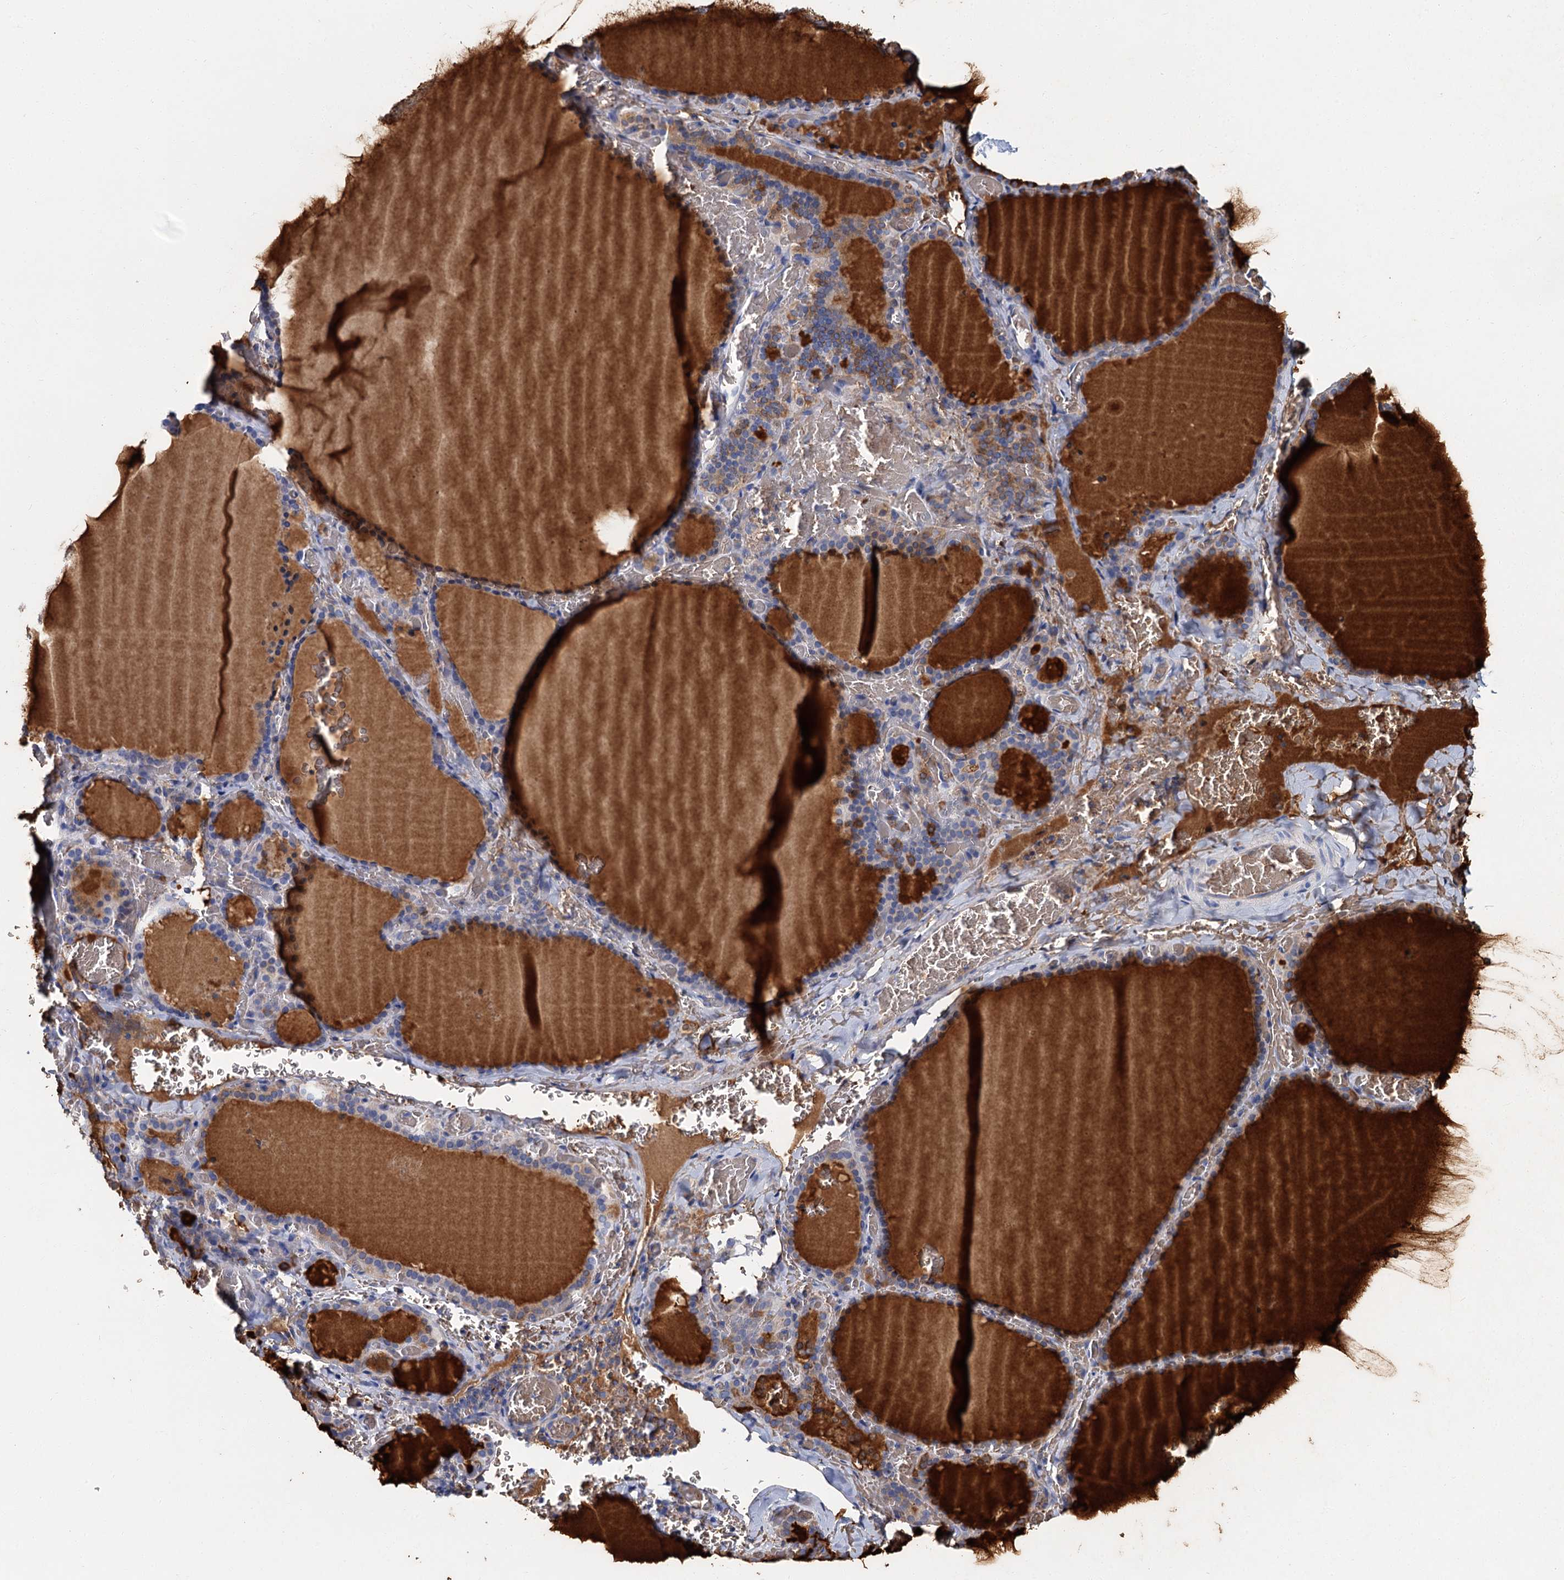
{"staining": {"intensity": "weak", "quantity": "<25%", "location": "cytoplasmic/membranous"}, "tissue": "thyroid gland", "cell_type": "Glandular cells", "image_type": "normal", "snomed": [{"axis": "morphology", "description": "Normal tissue, NOS"}, {"axis": "topography", "description": "Thyroid gland"}], "caption": "Unremarkable thyroid gland was stained to show a protein in brown. There is no significant positivity in glandular cells. (Brightfield microscopy of DAB (3,3'-diaminobenzidine) immunohistochemistry at high magnification).", "gene": "ATG2A", "patient": {"sex": "female", "age": 39}}